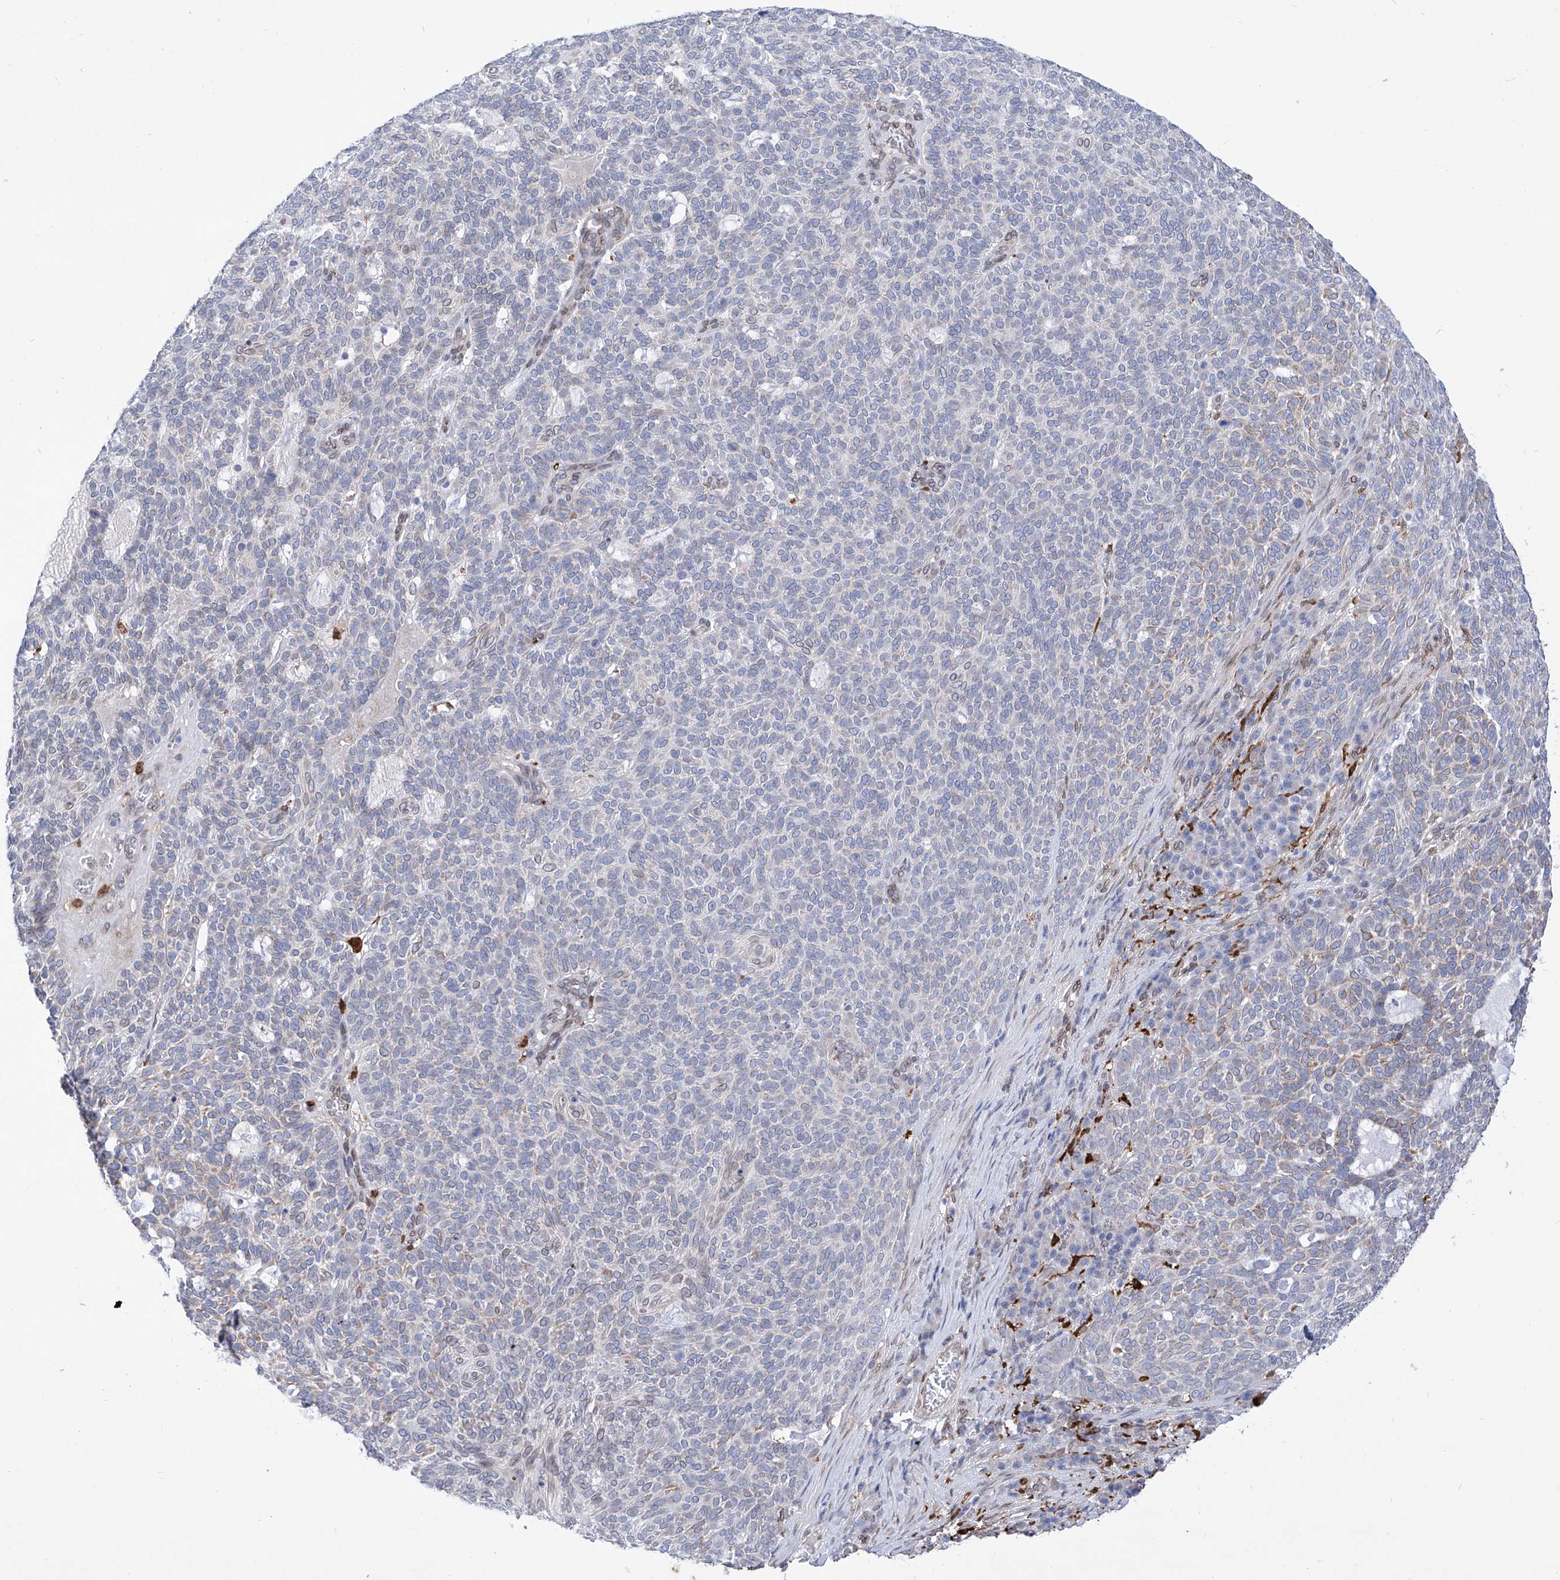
{"staining": {"intensity": "weak", "quantity": "<25%", "location": "cytoplasmic/membranous"}, "tissue": "skin cancer", "cell_type": "Tumor cells", "image_type": "cancer", "snomed": [{"axis": "morphology", "description": "Squamous cell carcinoma, NOS"}, {"axis": "topography", "description": "Skin"}], "caption": "The IHC image has no significant expression in tumor cells of skin cancer (squamous cell carcinoma) tissue. (Brightfield microscopy of DAB (3,3'-diaminobenzidine) immunohistochemistry (IHC) at high magnification).", "gene": "LCLAT1", "patient": {"sex": "female", "age": 90}}